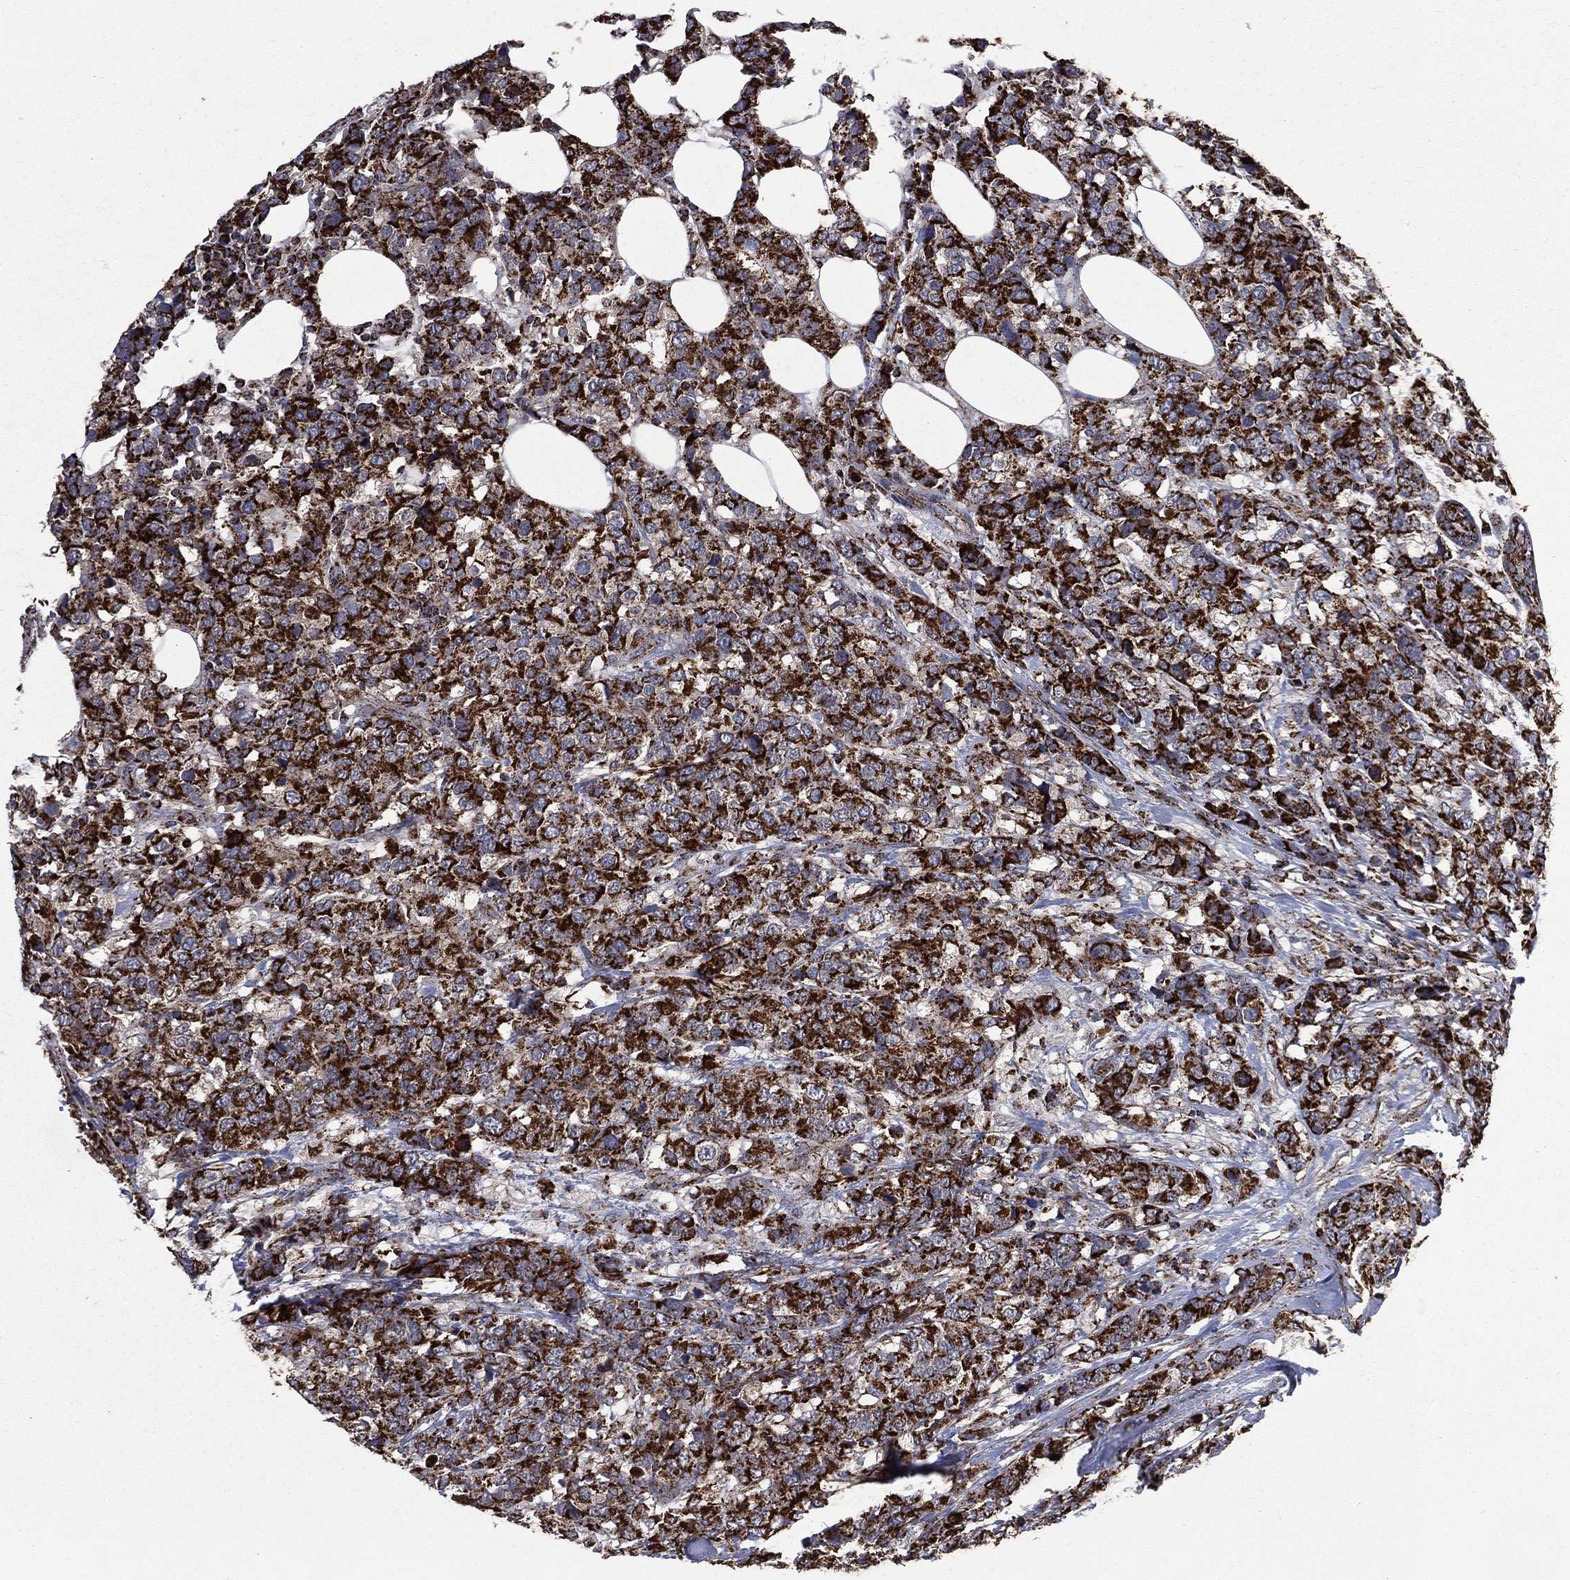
{"staining": {"intensity": "strong", "quantity": ">75%", "location": "cytoplasmic/membranous"}, "tissue": "breast cancer", "cell_type": "Tumor cells", "image_type": "cancer", "snomed": [{"axis": "morphology", "description": "Lobular carcinoma"}, {"axis": "topography", "description": "Breast"}], "caption": "There is high levels of strong cytoplasmic/membranous expression in tumor cells of breast lobular carcinoma, as demonstrated by immunohistochemical staining (brown color).", "gene": "GOT2", "patient": {"sex": "female", "age": 59}}